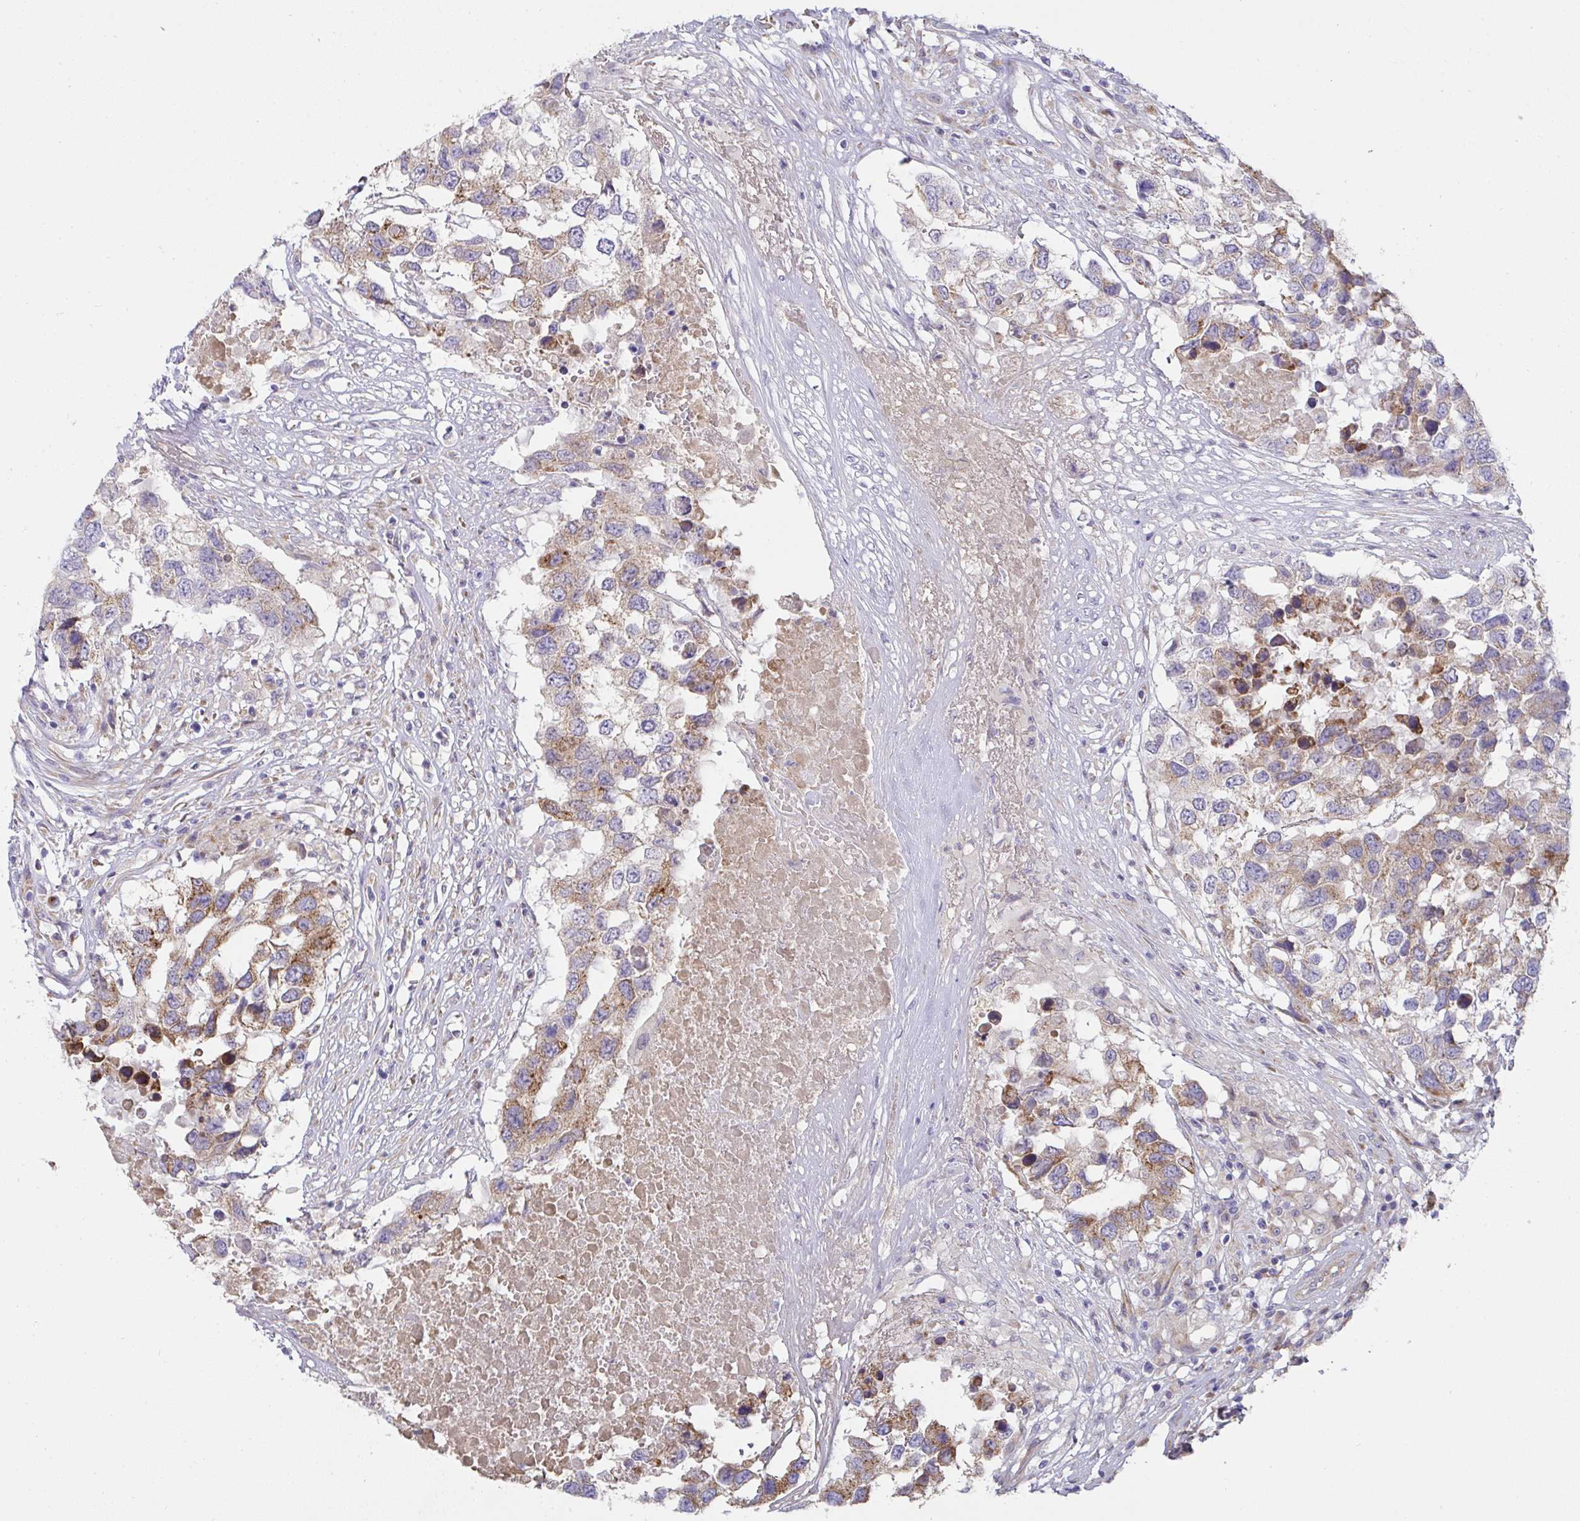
{"staining": {"intensity": "weak", "quantity": "25%-75%", "location": "cytoplasmic/membranous"}, "tissue": "testis cancer", "cell_type": "Tumor cells", "image_type": "cancer", "snomed": [{"axis": "morphology", "description": "Carcinoma, Embryonal, NOS"}, {"axis": "topography", "description": "Testis"}], "caption": "Immunohistochemistry photomicrograph of human testis cancer stained for a protein (brown), which shows low levels of weak cytoplasmic/membranous expression in approximately 25%-75% of tumor cells.", "gene": "MIA3", "patient": {"sex": "male", "age": 83}}